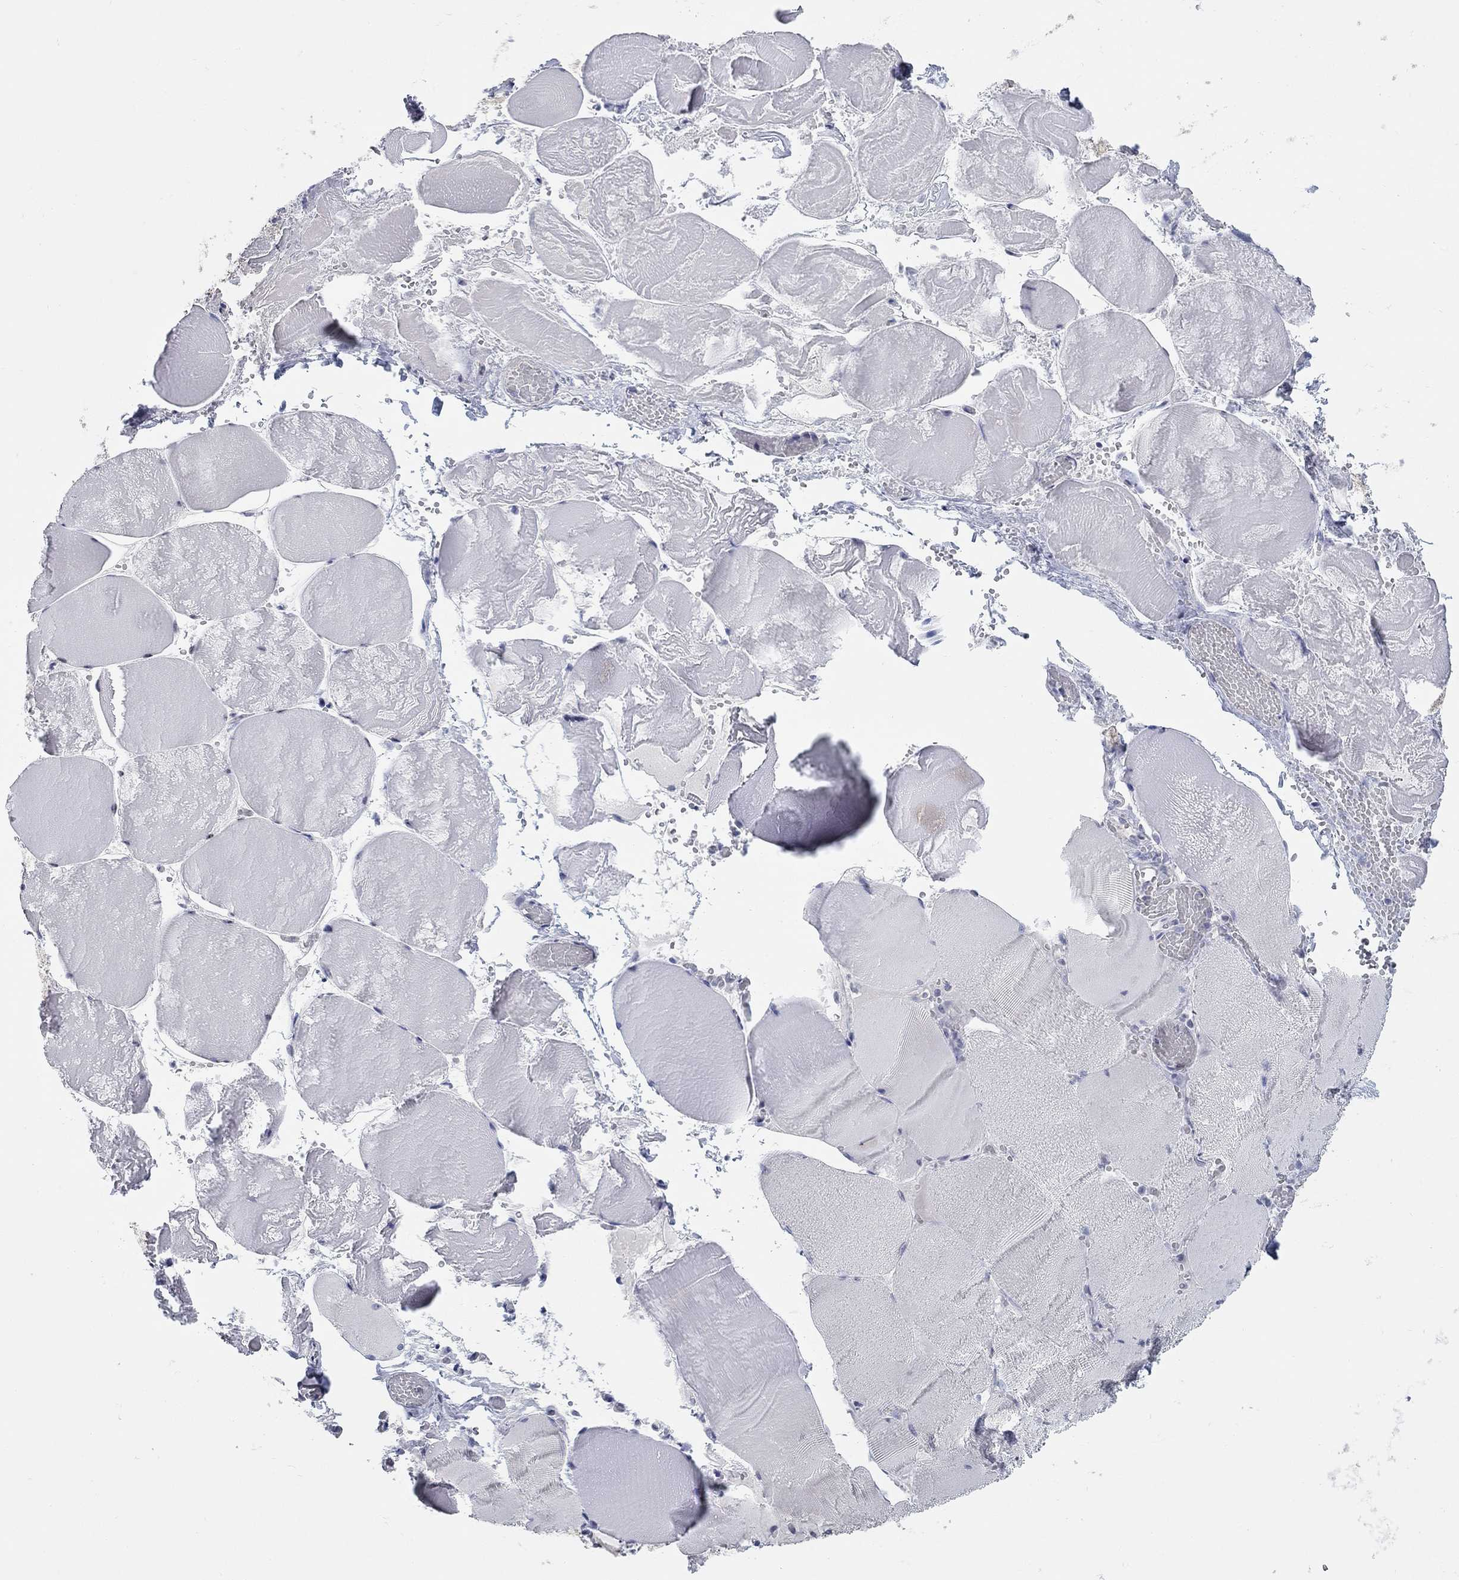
{"staining": {"intensity": "negative", "quantity": "none", "location": "none"}, "tissue": "skeletal muscle", "cell_type": "Myocytes", "image_type": "normal", "snomed": [{"axis": "morphology", "description": "Normal tissue, NOS"}, {"axis": "morphology", "description": "Malignant melanoma, Metastatic site"}, {"axis": "topography", "description": "Skeletal muscle"}], "caption": "Immunohistochemical staining of normal human skeletal muscle displays no significant expression in myocytes.", "gene": "WASF3", "patient": {"sex": "male", "age": 50}}